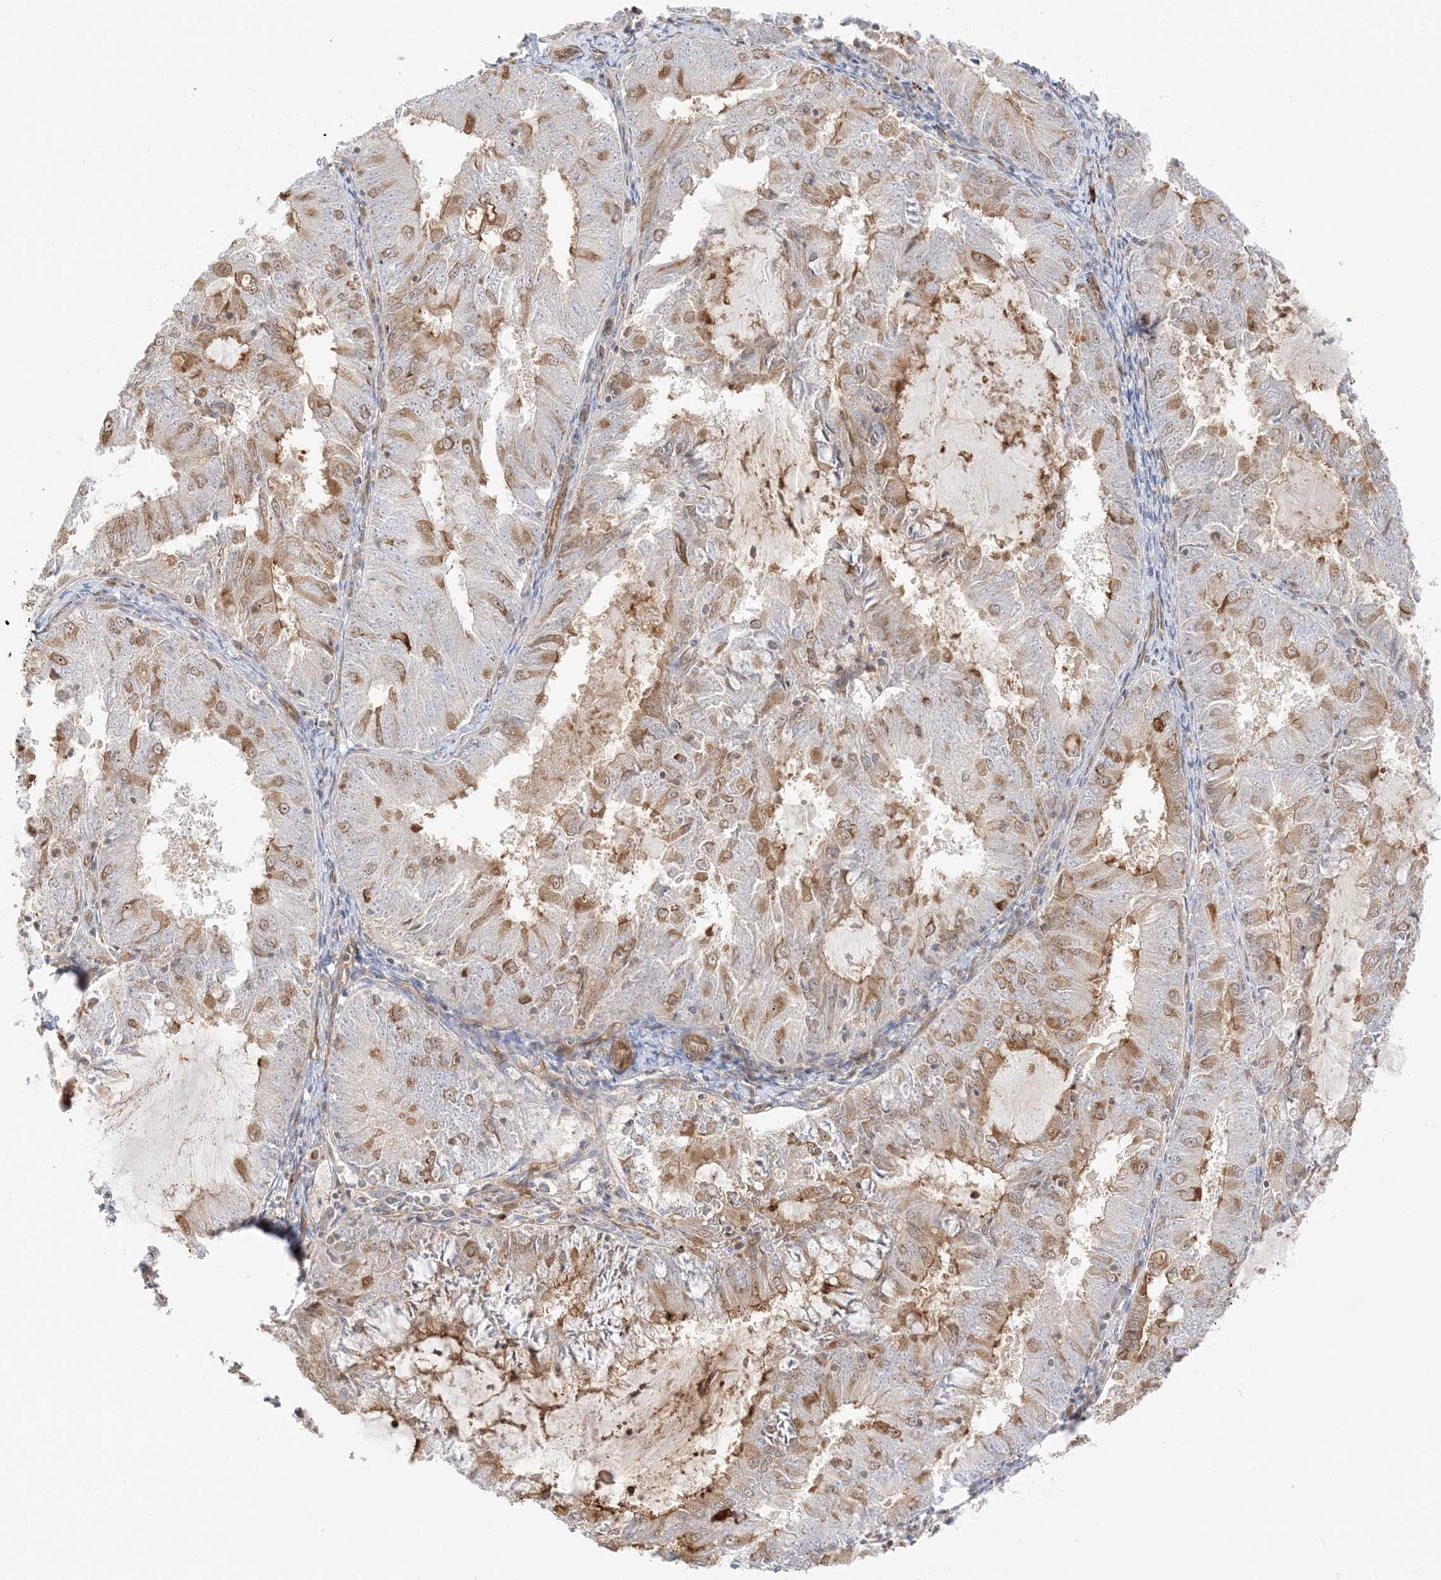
{"staining": {"intensity": "moderate", "quantity": "<25%", "location": "cytoplasmic/membranous"}, "tissue": "endometrial cancer", "cell_type": "Tumor cells", "image_type": "cancer", "snomed": [{"axis": "morphology", "description": "Adenocarcinoma, NOS"}, {"axis": "topography", "description": "Endometrium"}], "caption": "IHC staining of endometrial cancer (adenocarcinoma), which demonstrates low levels of moderate cytoplasmic/membranous staining in approximately <25% of tumor cells indicating moderate cytoplasmic/membranous protein staining. The staining was performed using DAB (3,3'-diaminobenzidine) (brown) for protein detection and nuclei were counterstained in hematoxylin (blue).", "gene": "UBAP2L", "patient": {"sex": "female", "age": 57}}